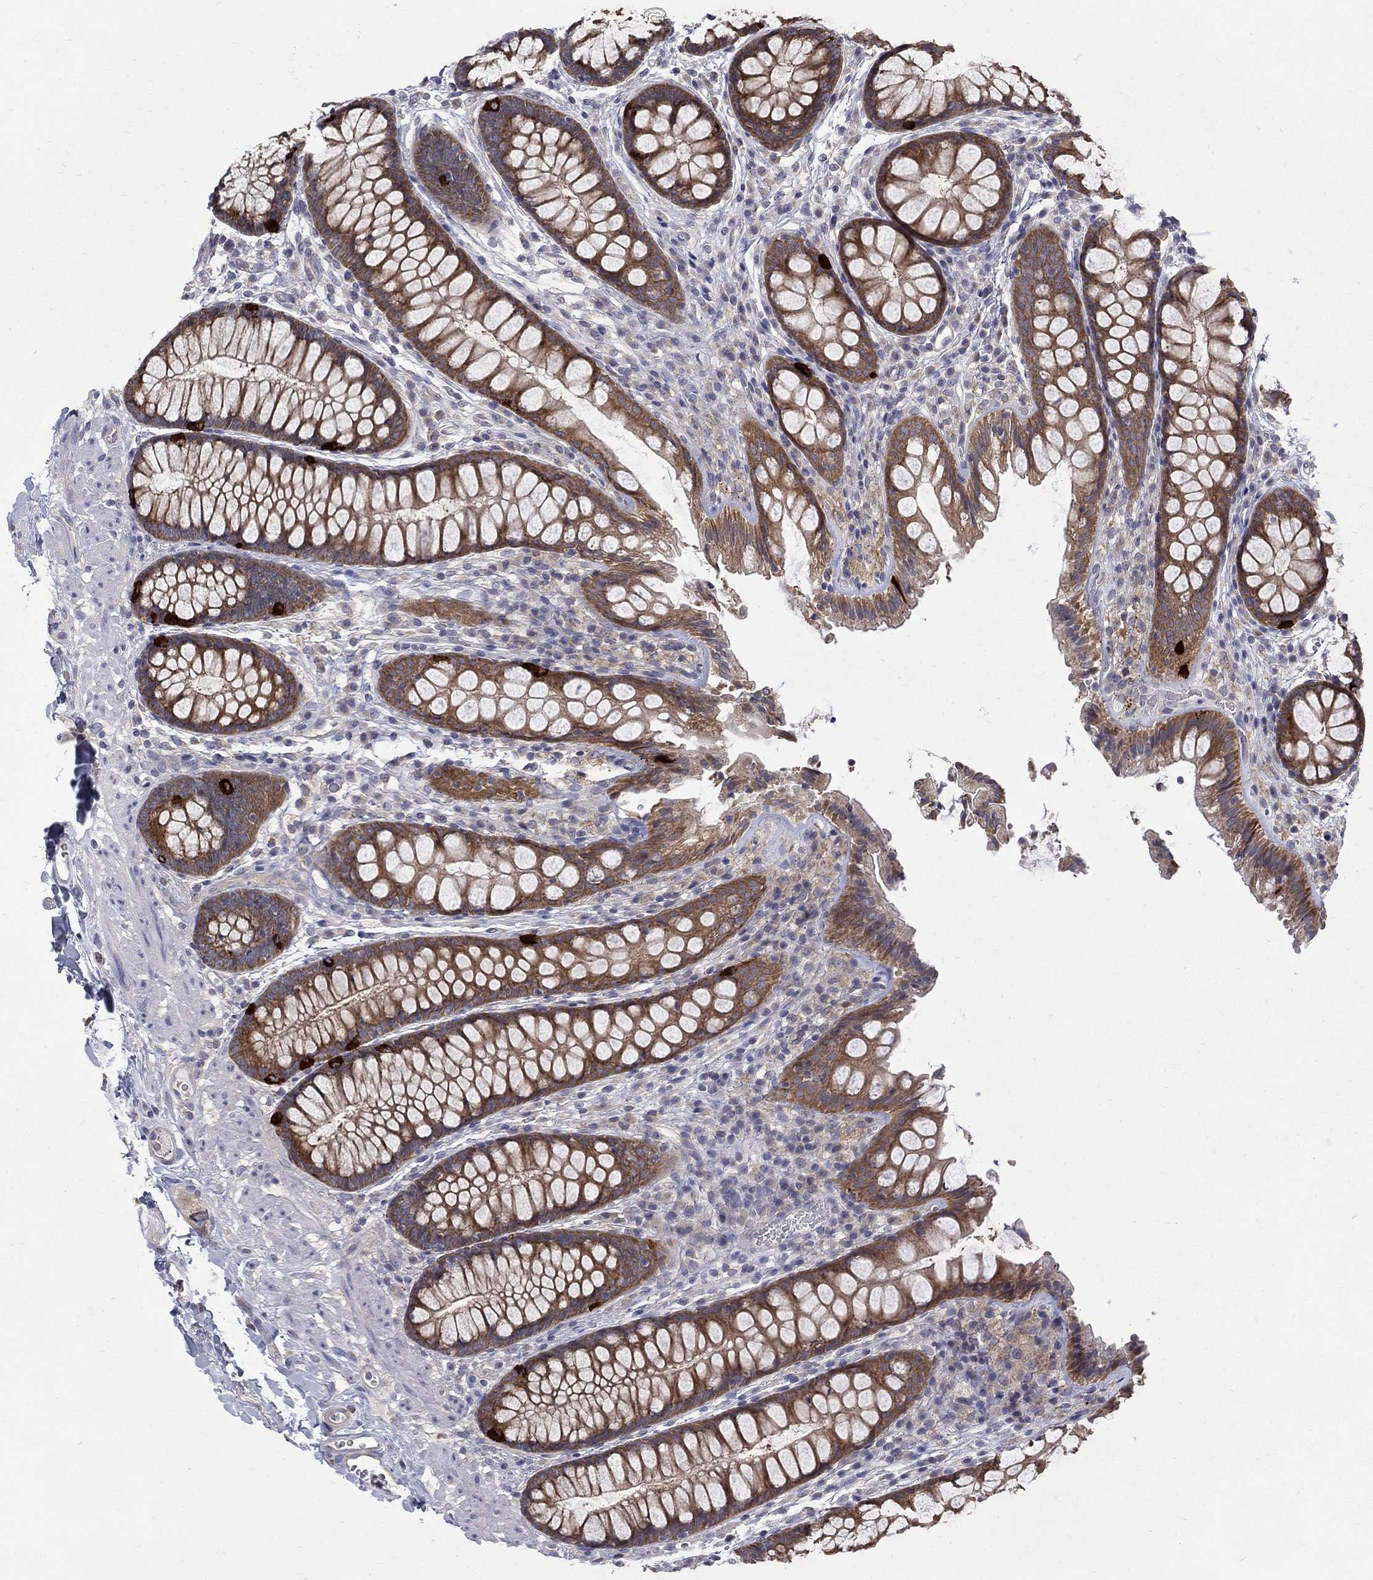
{"staining": {"intensity": "negative", "quantity": "none", "location": "none"}, "tissue": "colon", "cell_type": "Endothelial cells", "image_type": "normal", "snomed": [{"axis": "morphology", "description": "Normal tissue, NOS"}, {"axis": "topography", "description": "Colon"}], "caption": "An immunohistochemistry image of normal colon is shown. There is no staining in endothelial cells of colon.", "gene": "SH2B1", "patient": {"sex": "female", "age": 86}}